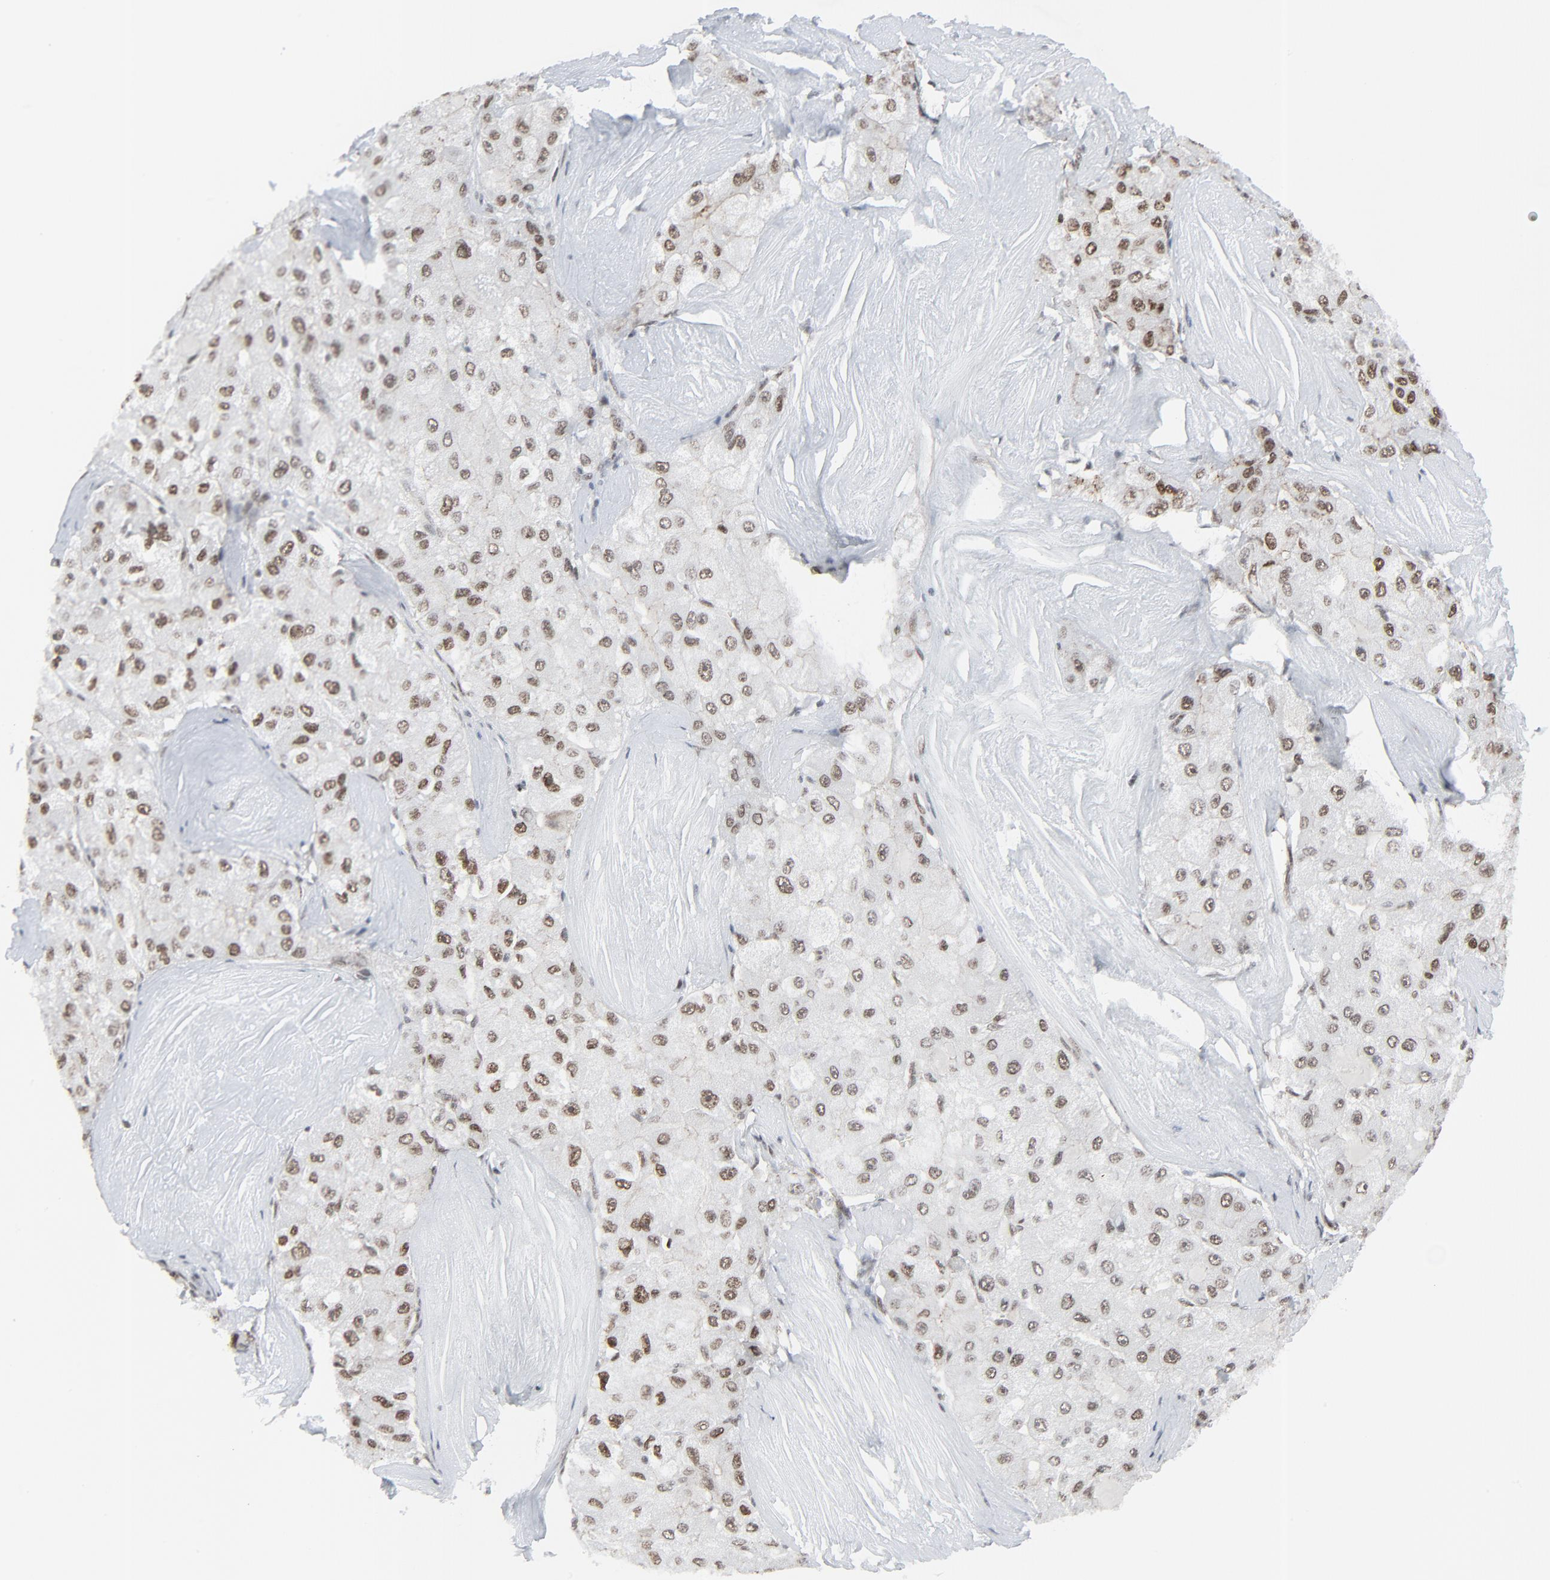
{"staining": {"intensity": "moderate", "quantity": ">75%", "location": "nuclear"}, "tissue": "liver cancer", "cell_type": "Tumor cells", "image_type": "cancer", "snomed": [{"axis": "morphology", "description": "Carcinoma, Hepatocellular, NOS"}, {"axis": "topography", "description": "Liver"}], "caption": "A photomicrograph showing moderate nuclear expression in approximately >75% of tumor cells in liver cancer, as visualized by brown immunohistochemical staining.", "gene": "FBXO28", "patient": {"sex": "male", "age": 80}}